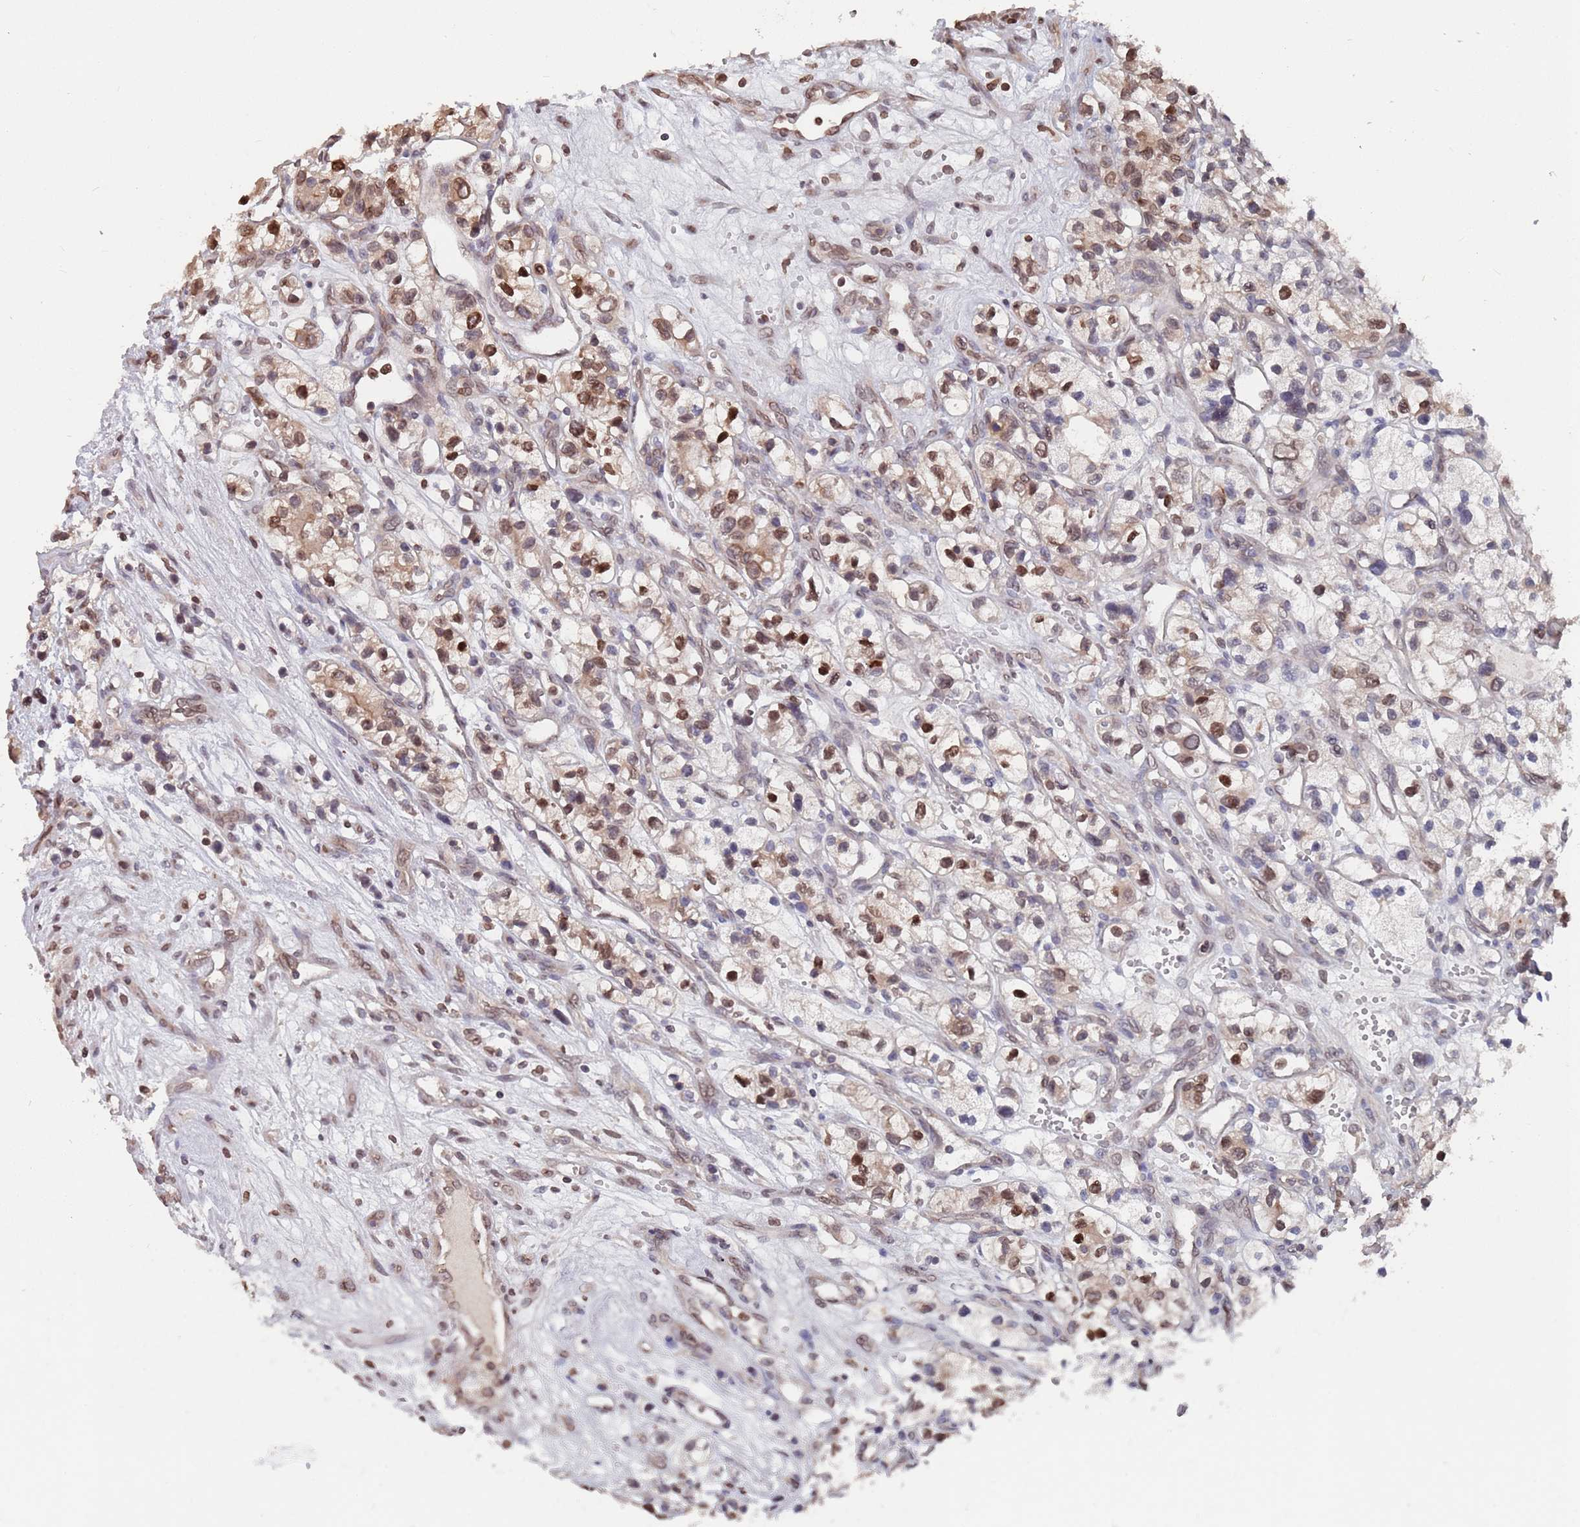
{"staining": {"intensity": "moderate", "quantity": "25%-75%", "location": "cytoplasmic/membranous,nuclear"}, "tissue": "renal cancer", "cell_type": "Tumor cells", "image_type": "cancer", "snomed": [{"axis": "morphology", "description": "Adenocarcinoma, NOS"}, {"axis": "topography", "description": "Kidney"}], "caption": "Immunohistochemistry image of neoplastic tissue: adenocarcinoma (renal) stained using immunohistochemistry exhibits medium levels of moderate protein expression localized specifically in the cytoplasmic/membranous and nuclear of tumor cells, appearing as a cytoplasmic/membranous and nuclear brown color.", "gene": "SDHAF3", "patient": {"sex": "female", "age": 57}}